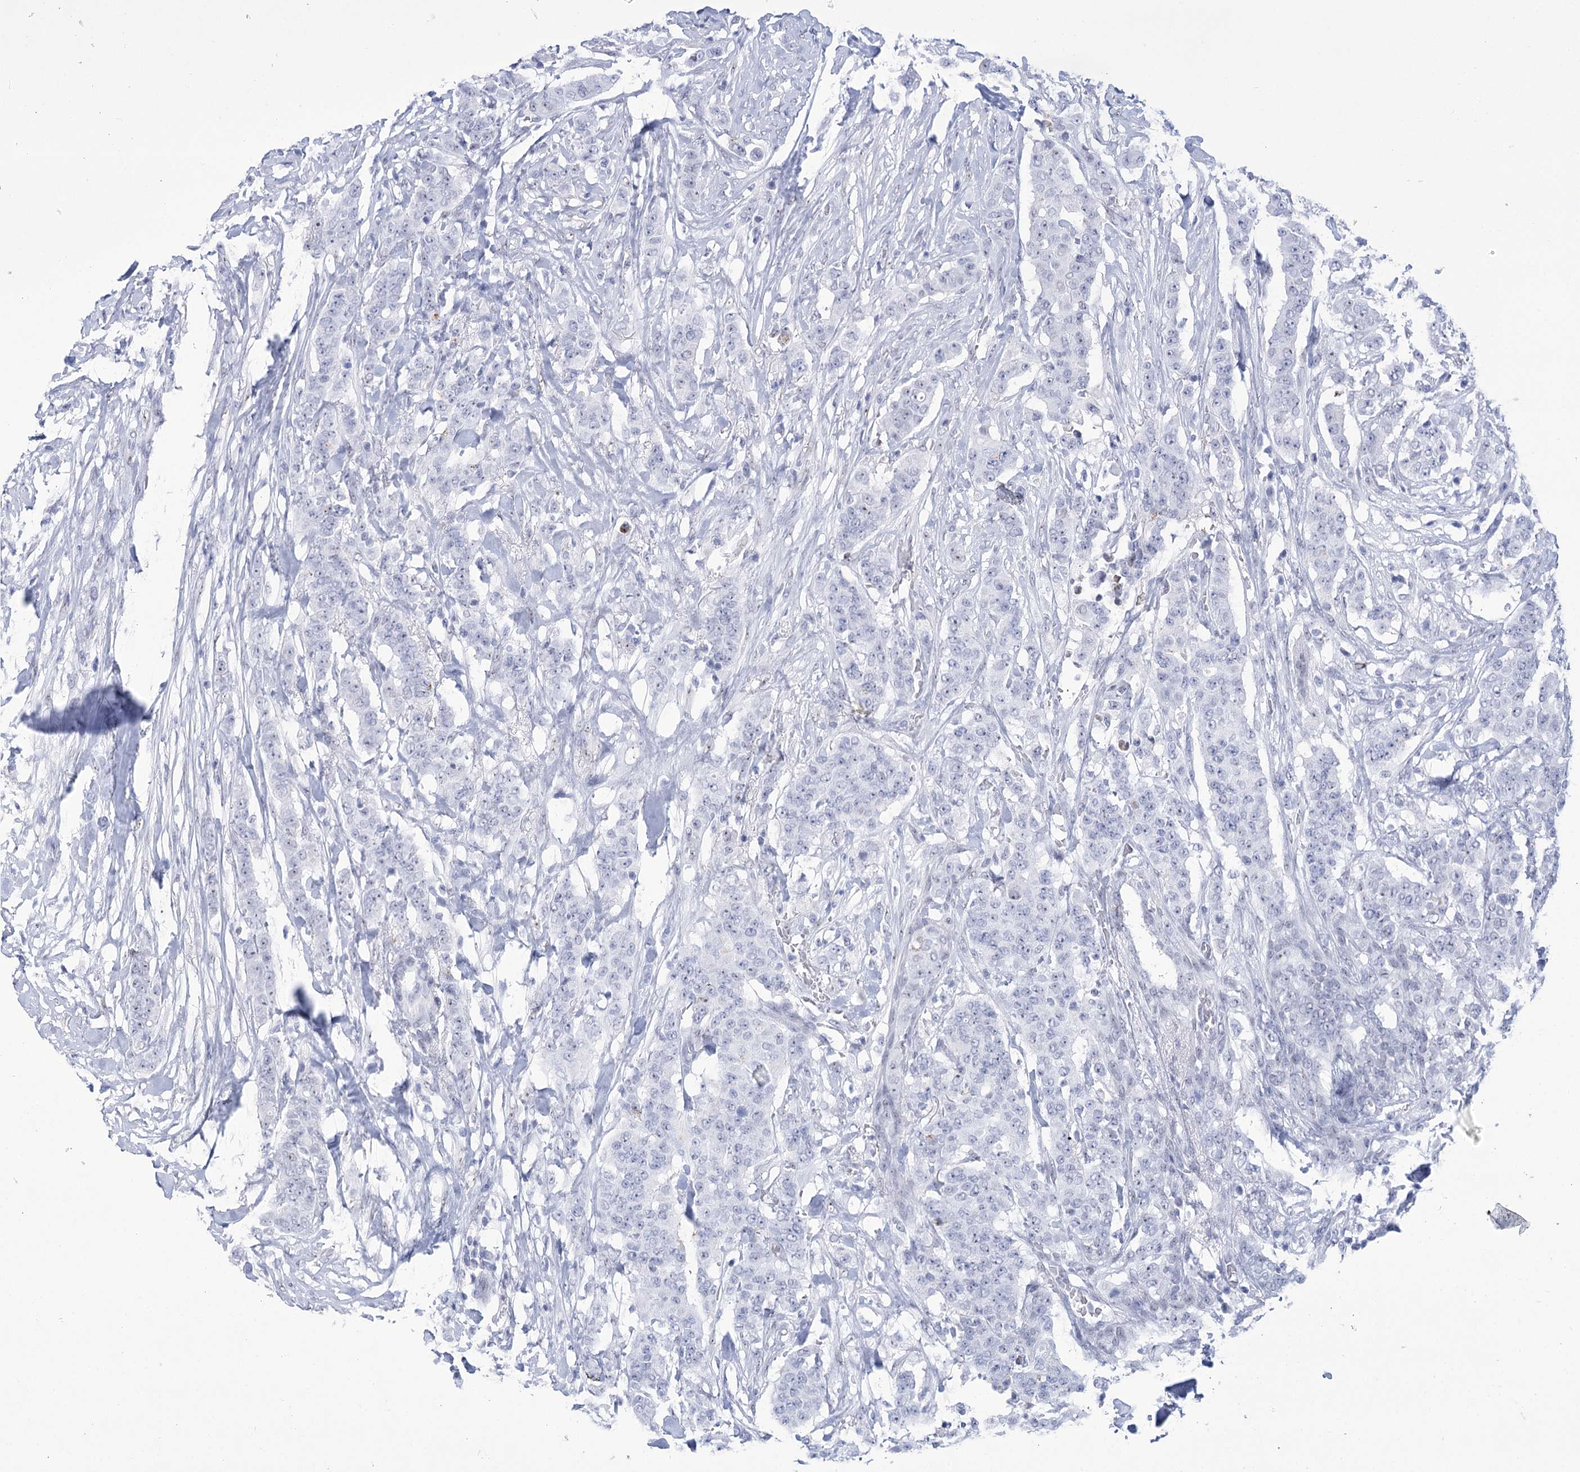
{"staining": {"intensity": "negative", "quantity": "none", "location": "none"}, "tissue": "breast cancer", "cell_type": "Tumor cells", "image_type": "cancer", "snomed": [{"axis": "morphology", "description": "Duct carcinoma"}, {"axis": "topography", "description": "Breast"}], "caption": "A histopathology image of human breast cancer is negative for staining in tumor cells.", "gene": "HORMAD1", "patient": {"sex": "female", "age": 40}}